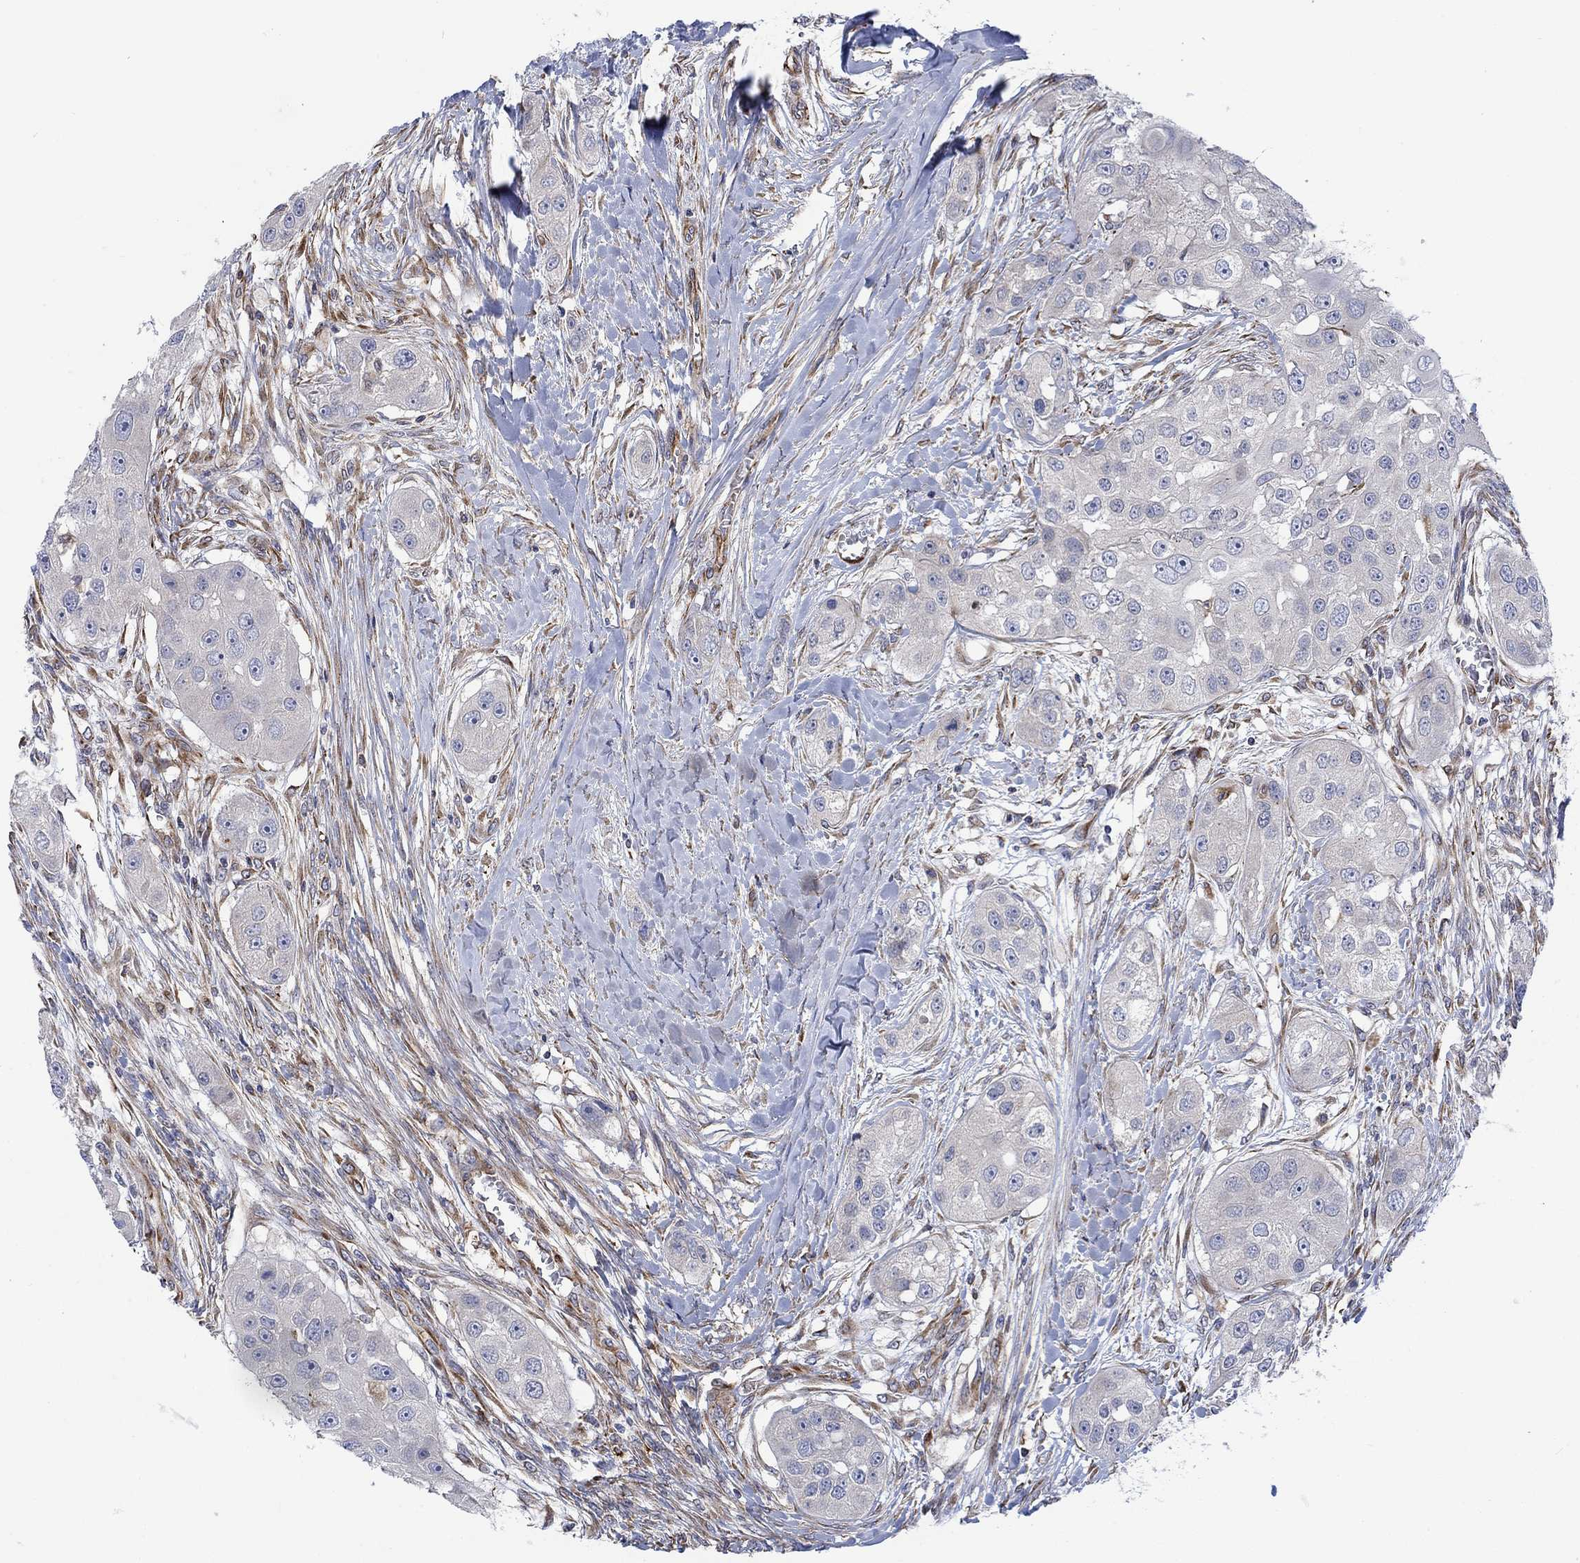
{"staining": {"intensity": "negative", "quantity": "none", "location": "none"}, "tissue": "head and neck cancer", "cell_type": "Tumor cells", "image_type": "cancer", "snomed": [{"axis": "morphology", "description": "Normal tissue, NOS"}, {"axis": "morphology", "description": "Squamous cell carcinoma, NOS"}, {"axis": "topography", "description": "Skeletal muscle"}, {"axis": "topography", "description": "Head-Neck"}], "caption": "Immunohistochemical staining of human head and neck squamous cell carcinoma reveals no significant positivity in tumor cells. (DAB immunohistochemistry, high magnification).", "gene": "CAMK1D", "patient": {"sex": "male", "age": 51}}